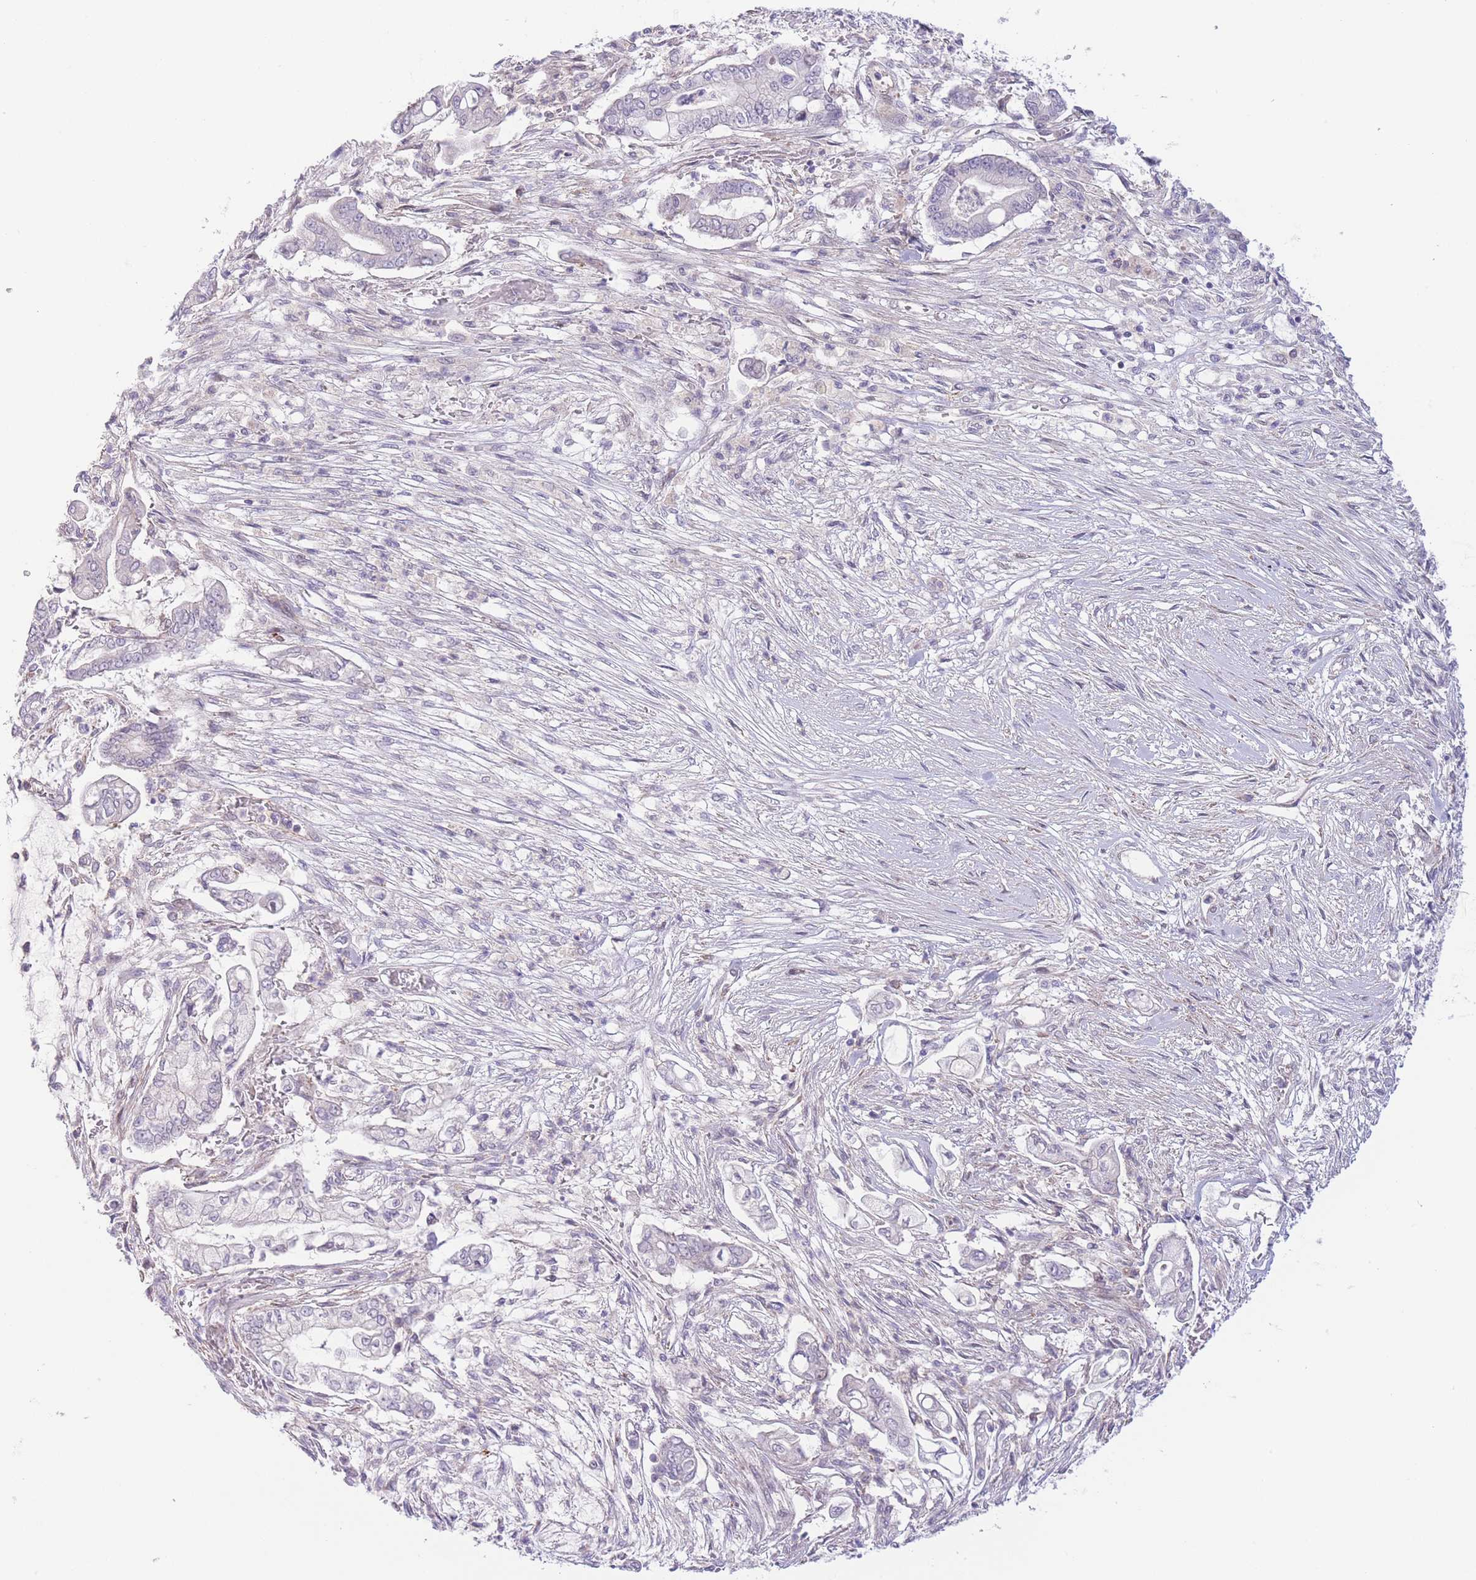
{"staining": {"intensity": "negative", "quantity": "none", "location": "none"}, "tissue": "pancreatic cancer", "cell_type": "Tumor cells", "image_type": "cancer", "snomed": [{"axis": "morphology", "description": "Adenocarcinoma, NOS"}, {"axis": "topography", "description": "Pancreas"}], "caption": "A histopathology image of pancreatic cancer stained for a protein demonstrates no brown staining in tumor cells.", "gene": "C9orf152", "patient": {"sex": "female", "age": 69}}